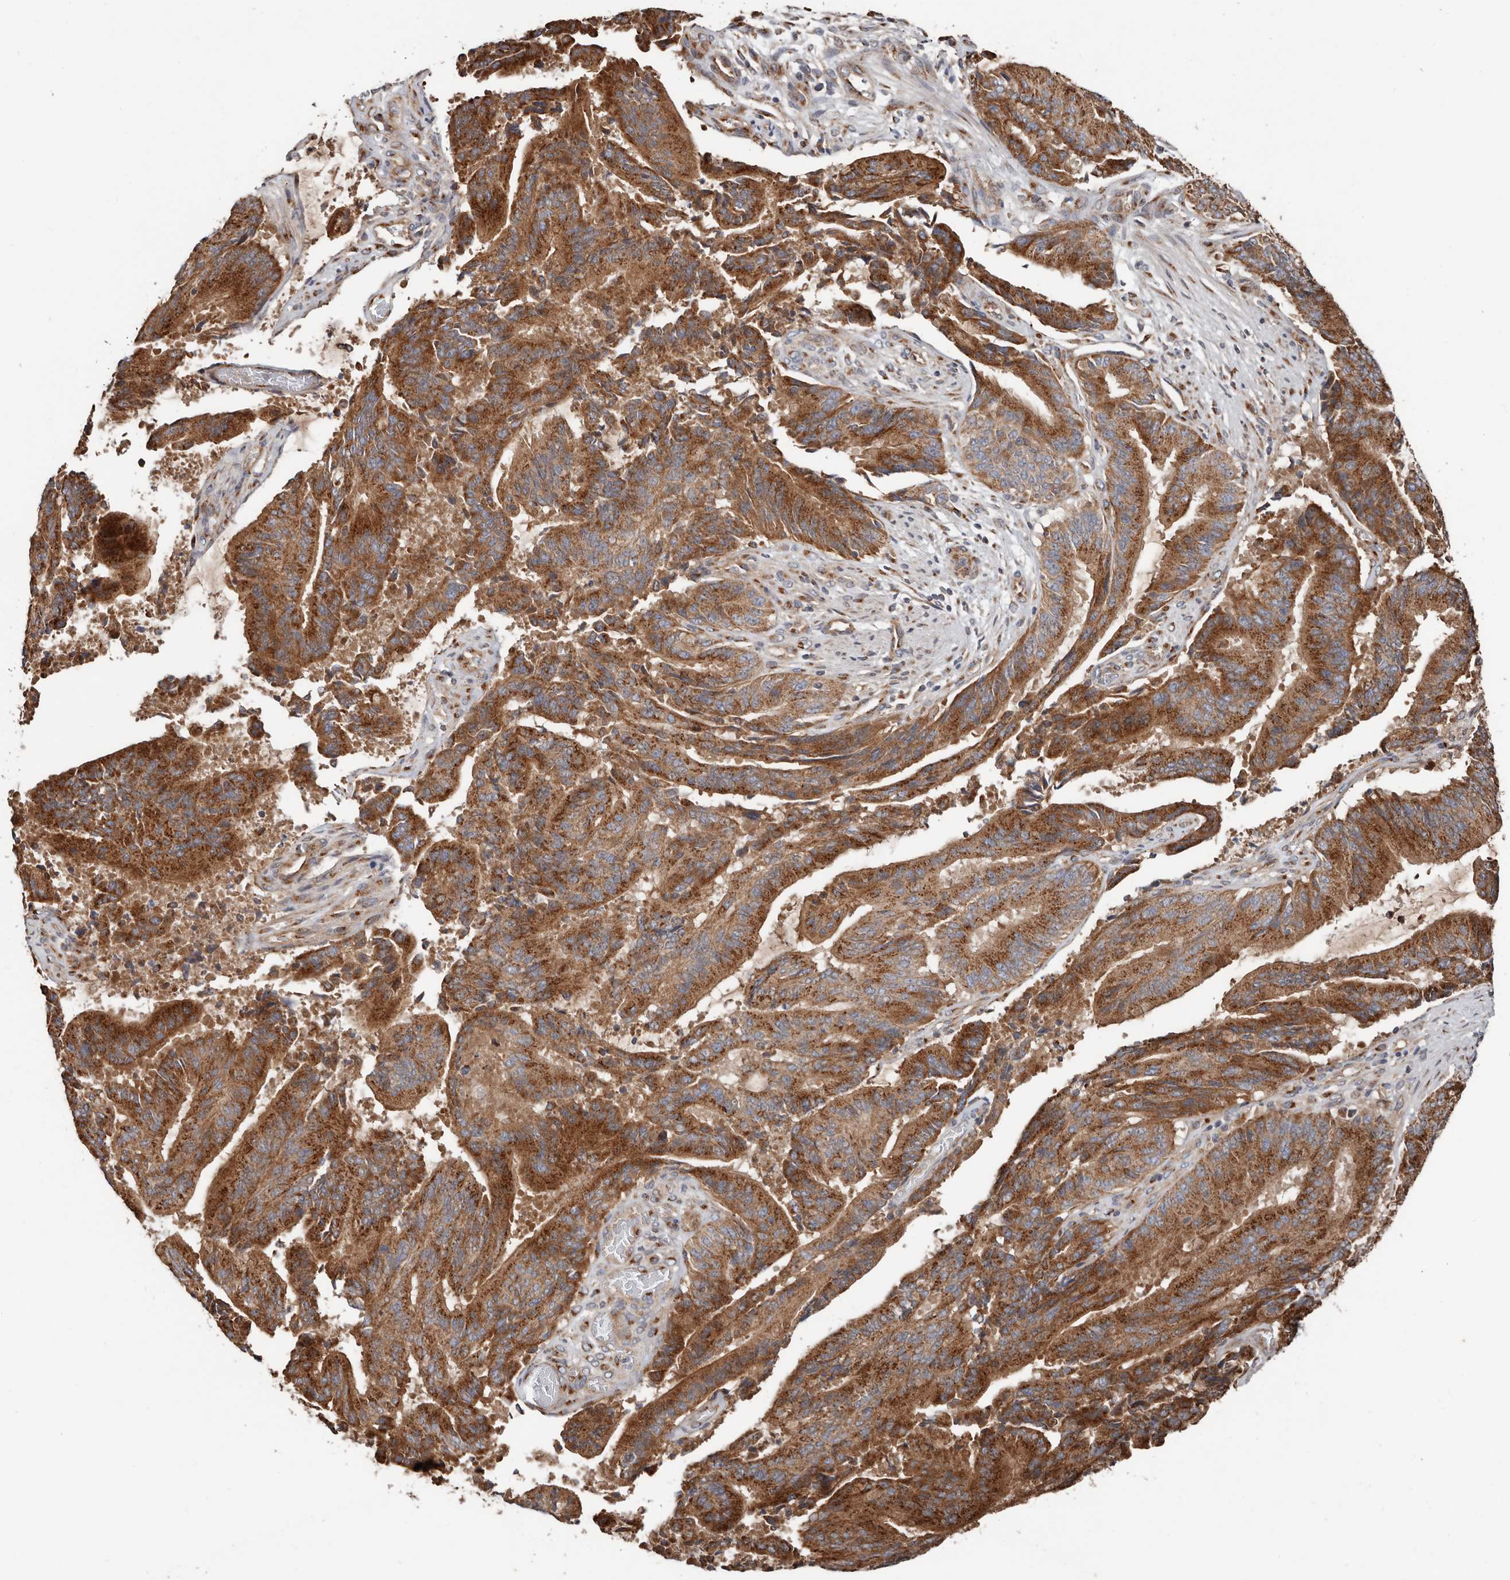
{"staining": {"intensity": "strong", "quantity": ">75%", "location": "cytoplasmic/membranous"}, "tissue": "liver cancer", "cell_type": "Tumor cells", "image_type": "cancer", "snomed": [{"axis": "morphology", "description": "Normal tissue, NOS"}, {"axis": "morphology", "description": "Cholangiocarcinoma"}, {"axis": "topography", "description": "Liver"}, {"axis": "topography", "description": "Peripheral nerve tissue"}], "caption": "Protein staining by immunohistochemistry (IHC) shows strong cytoplasmic/membranous positivity in approximately >75% of tumor cells in liver cancer.", "gene": "COG1", "patient": {"sex": "female", "age": 73}}